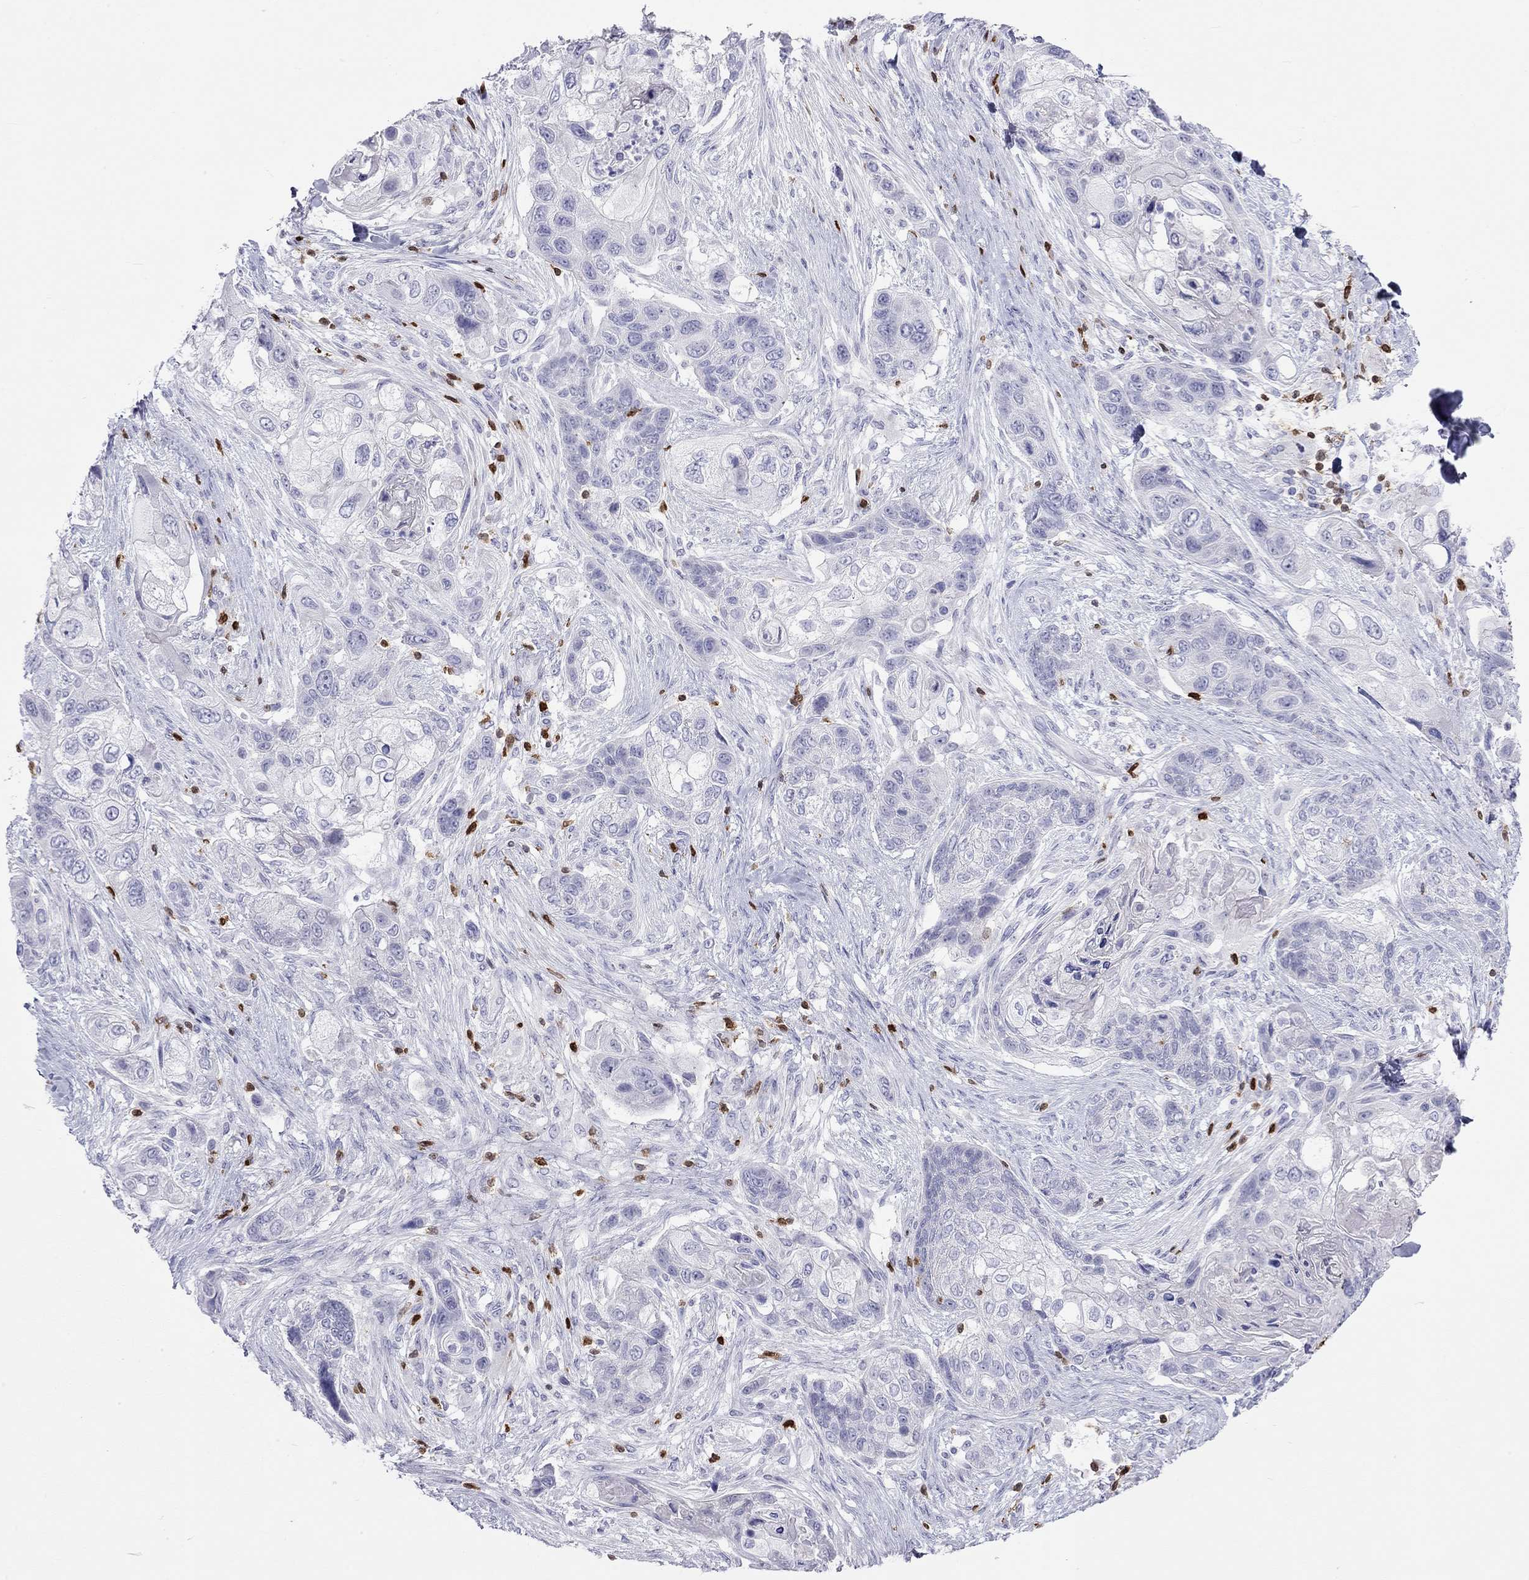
{"staining": {"intensity": "negative", "quantity": "none", "location": "none"}, "tissue": "lung cancer", "cell_type": "Tumor cells", "image_type": "cancer", "snomed": [{"axis": "morphology", "description": "Squamous cell carcinoma, NOS"}, {"axis": "topography", "description": "Lung"}], "caption": "Immunohistochemistry micrograph of neoplastic tissue: human lung squamous cell carcinoma stained with DAB (3,3'-diaminobenzidine) demonstrates no significant protein expression in tumor cells. (Immunohistochemistry (ihc), brightfield microscopy, high magnification).", "gene": "SH2D2A", "patient": {"sex": "male", "age": 69}}